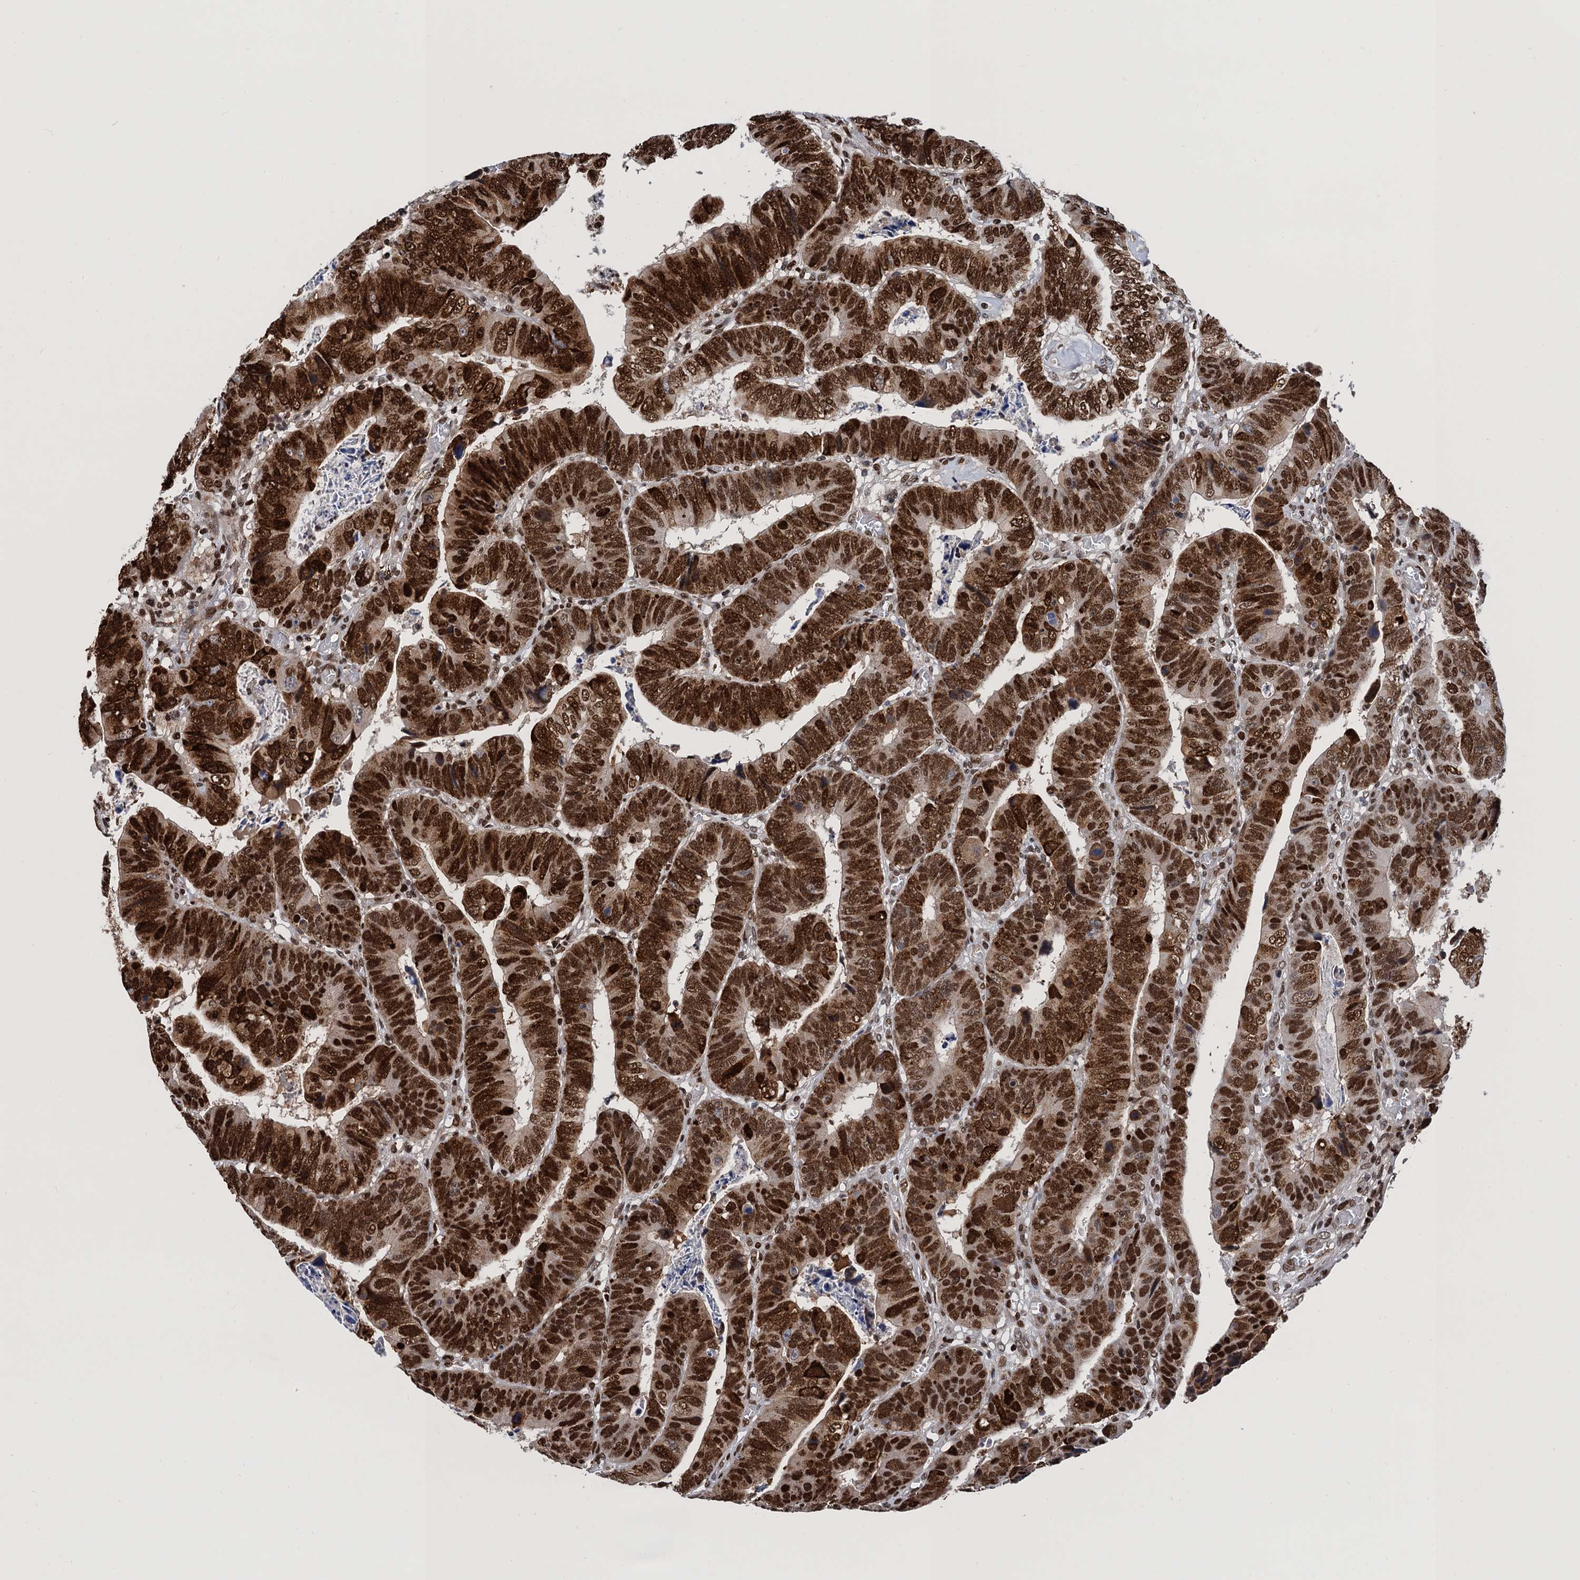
{"staining": {"intensity": "strong", "quantity": ">75%", "location": "nuclear"}, "tissue": "colorectal cancer", "cell_type": "Tumor cells", "image_type": "cancer", "snomed": [{"axis": "morphology", "description": "Normal tissue, NOS"}, {"axis": "morphology", "description": "Adenocarcinoma, NOS"}, {"axis": "topography", "description": "Rectum"}], "caption": "Immunohistochemistry histopathology image of neoplastic tissue: adenocarcinoma (colorectal) stained using immunohistochemistry (IHC) demonstrates high levels of strong protein expression localized specifically in the nuclear of tumor cells, appearing as a nuclear brown color.", "gene": "PPP4R1", "patient": {"sex": "female", "age": 65}}